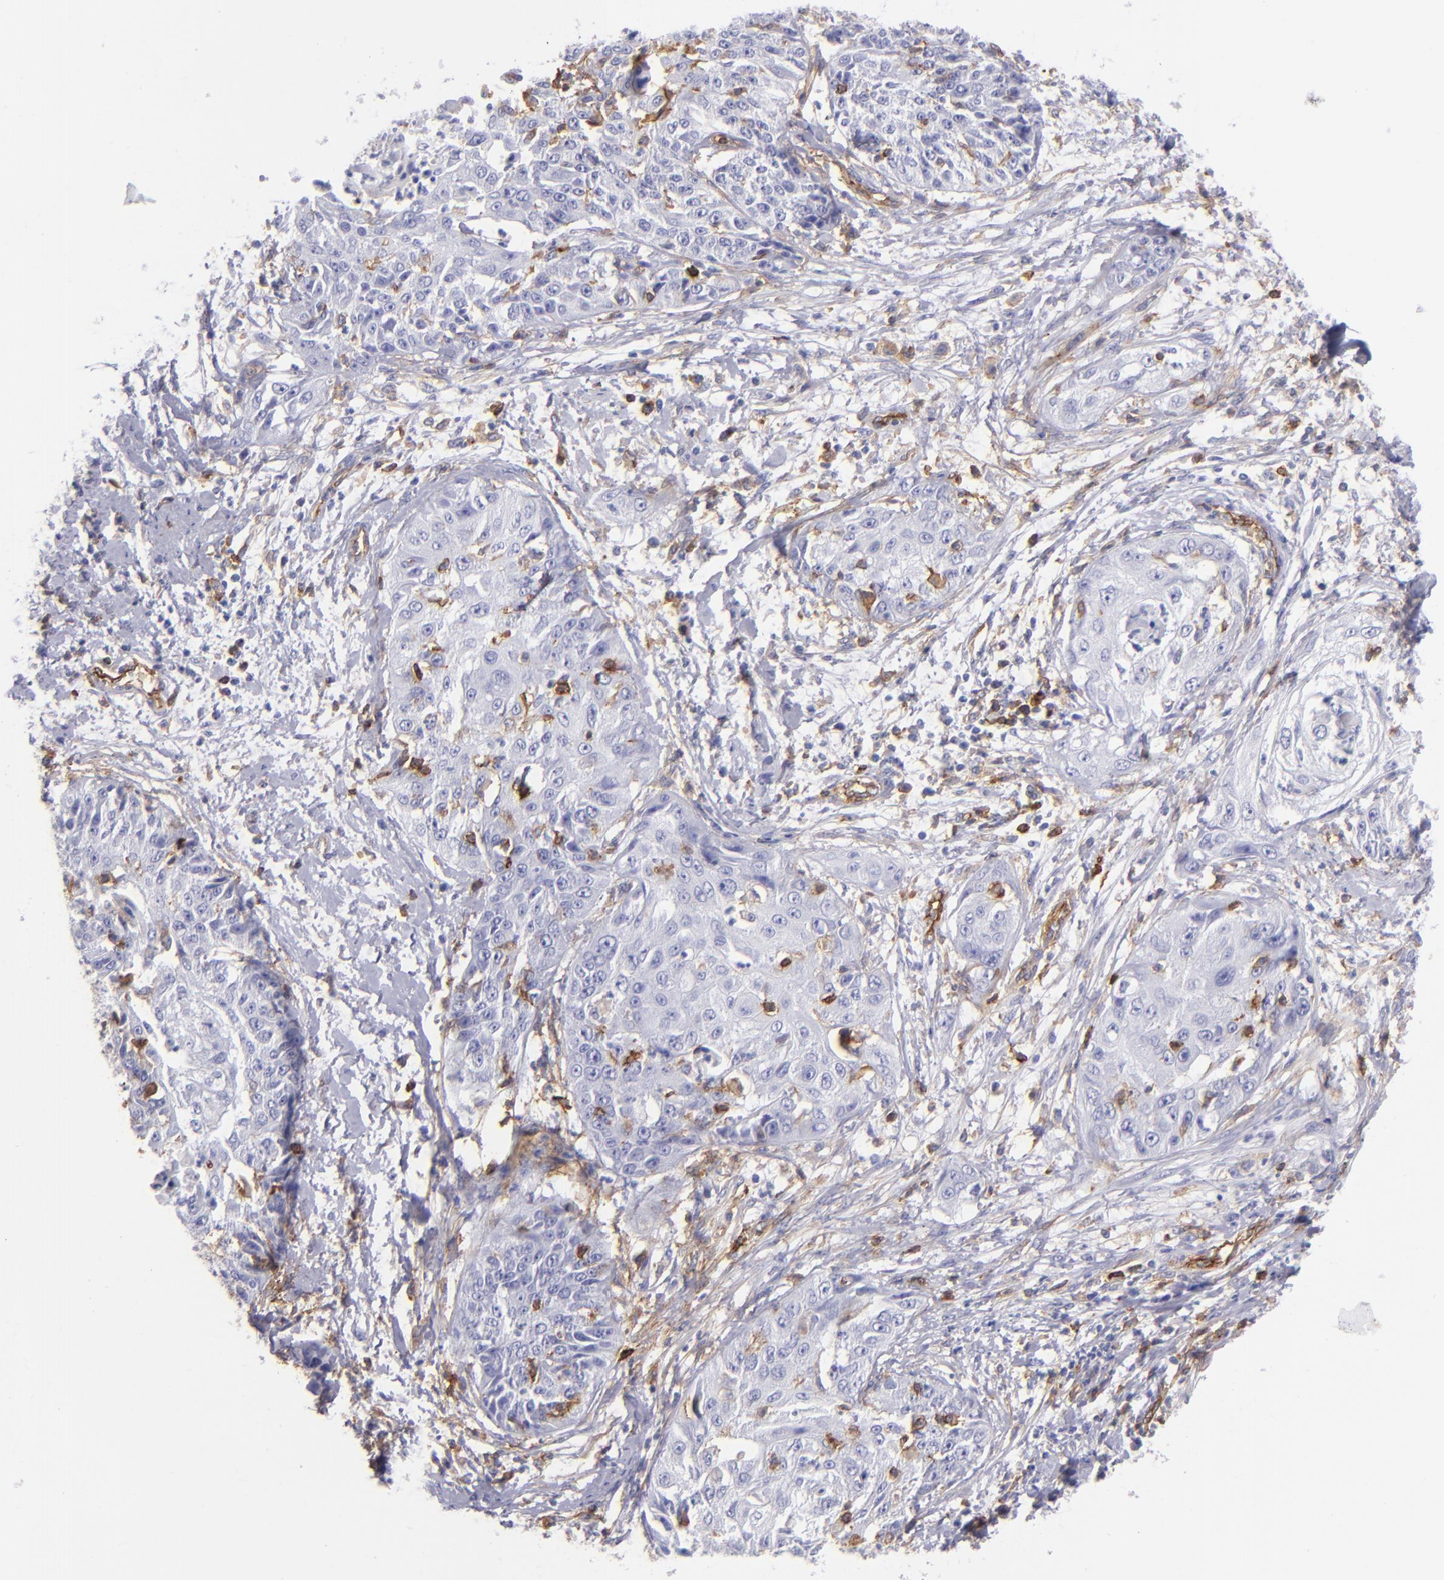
{"staining": {"intensity": "weak", "quantity": "<25%", "location": "none"}, "tissue": "cervical cancer", "cell_type": "Tumor cells", "image_type": "cancer", "snomed": [{"axis": "morphology", "description": "Squamous cell carcinoma, NOS"}, {"axis": "topography", "description": "Cervix"}], "caption": "This is an immunohistochemistry (IHC) micrograph of human cervical squamous cell carcinoma. There is no staining in tumor cells.", "gene": "ENTPD1", "patient": {"sex": "female", "age": 64}}